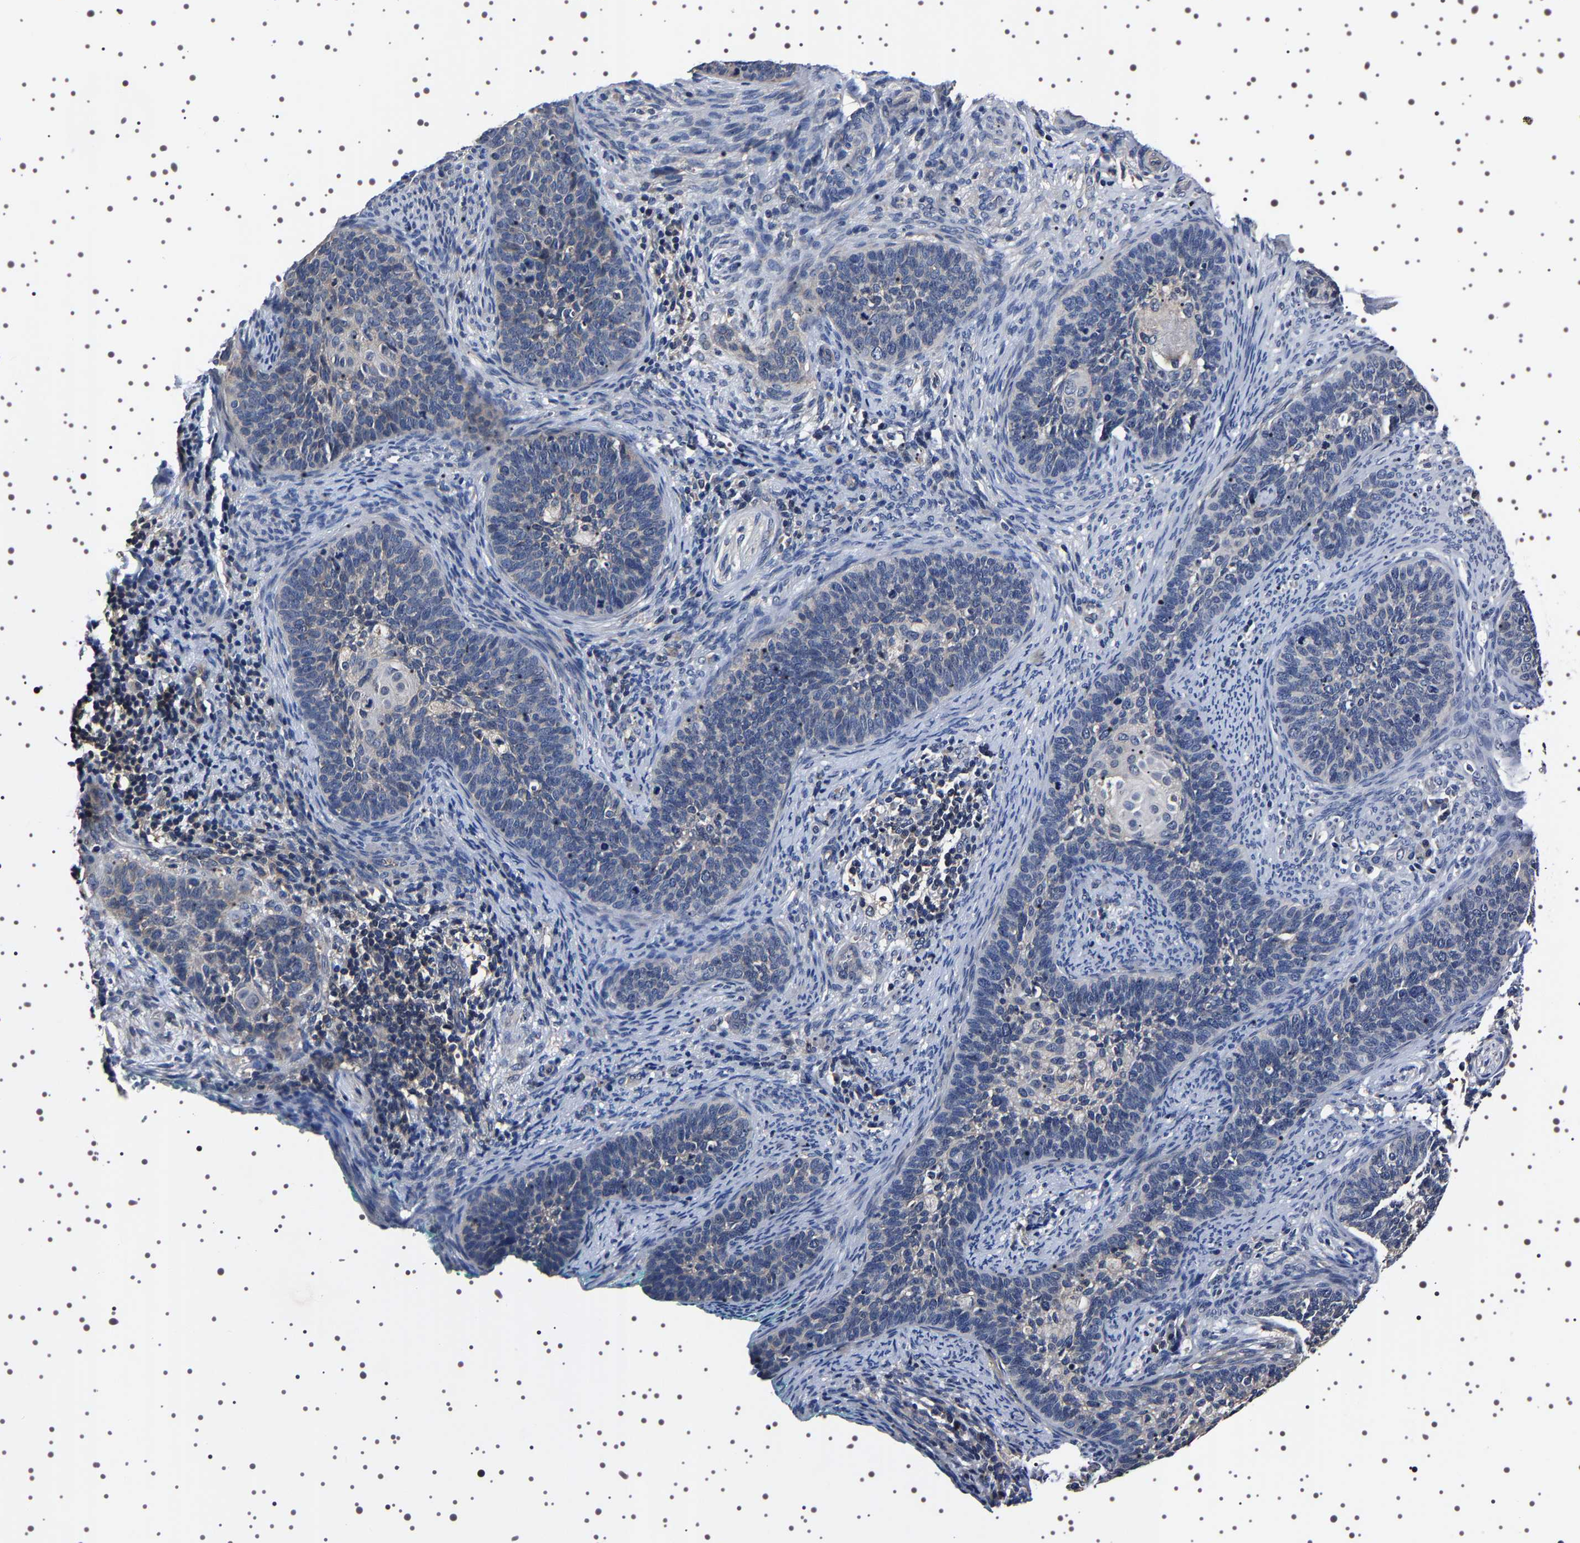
{"staining": {"intensity": "negative", "quantity": "none", "location": "none"}, "tissue": "cervical cancer", "cell_type": "Tumor cells", "image_type": "cancer", "snomed": [{"axis": "morphology", "description": "Squamous cell carcinoma, NOS"}, {"axis": "topography", "description": "Cervix"}], "caption": "IHC micrograph of neoplastic tissue: cervical cancer (squamous cell carcinoma) stained with DAB reveals no significant protein expression in tumor cells.", "gene": "TARBP1", "patient": {"sex": "female", "age": 33}}